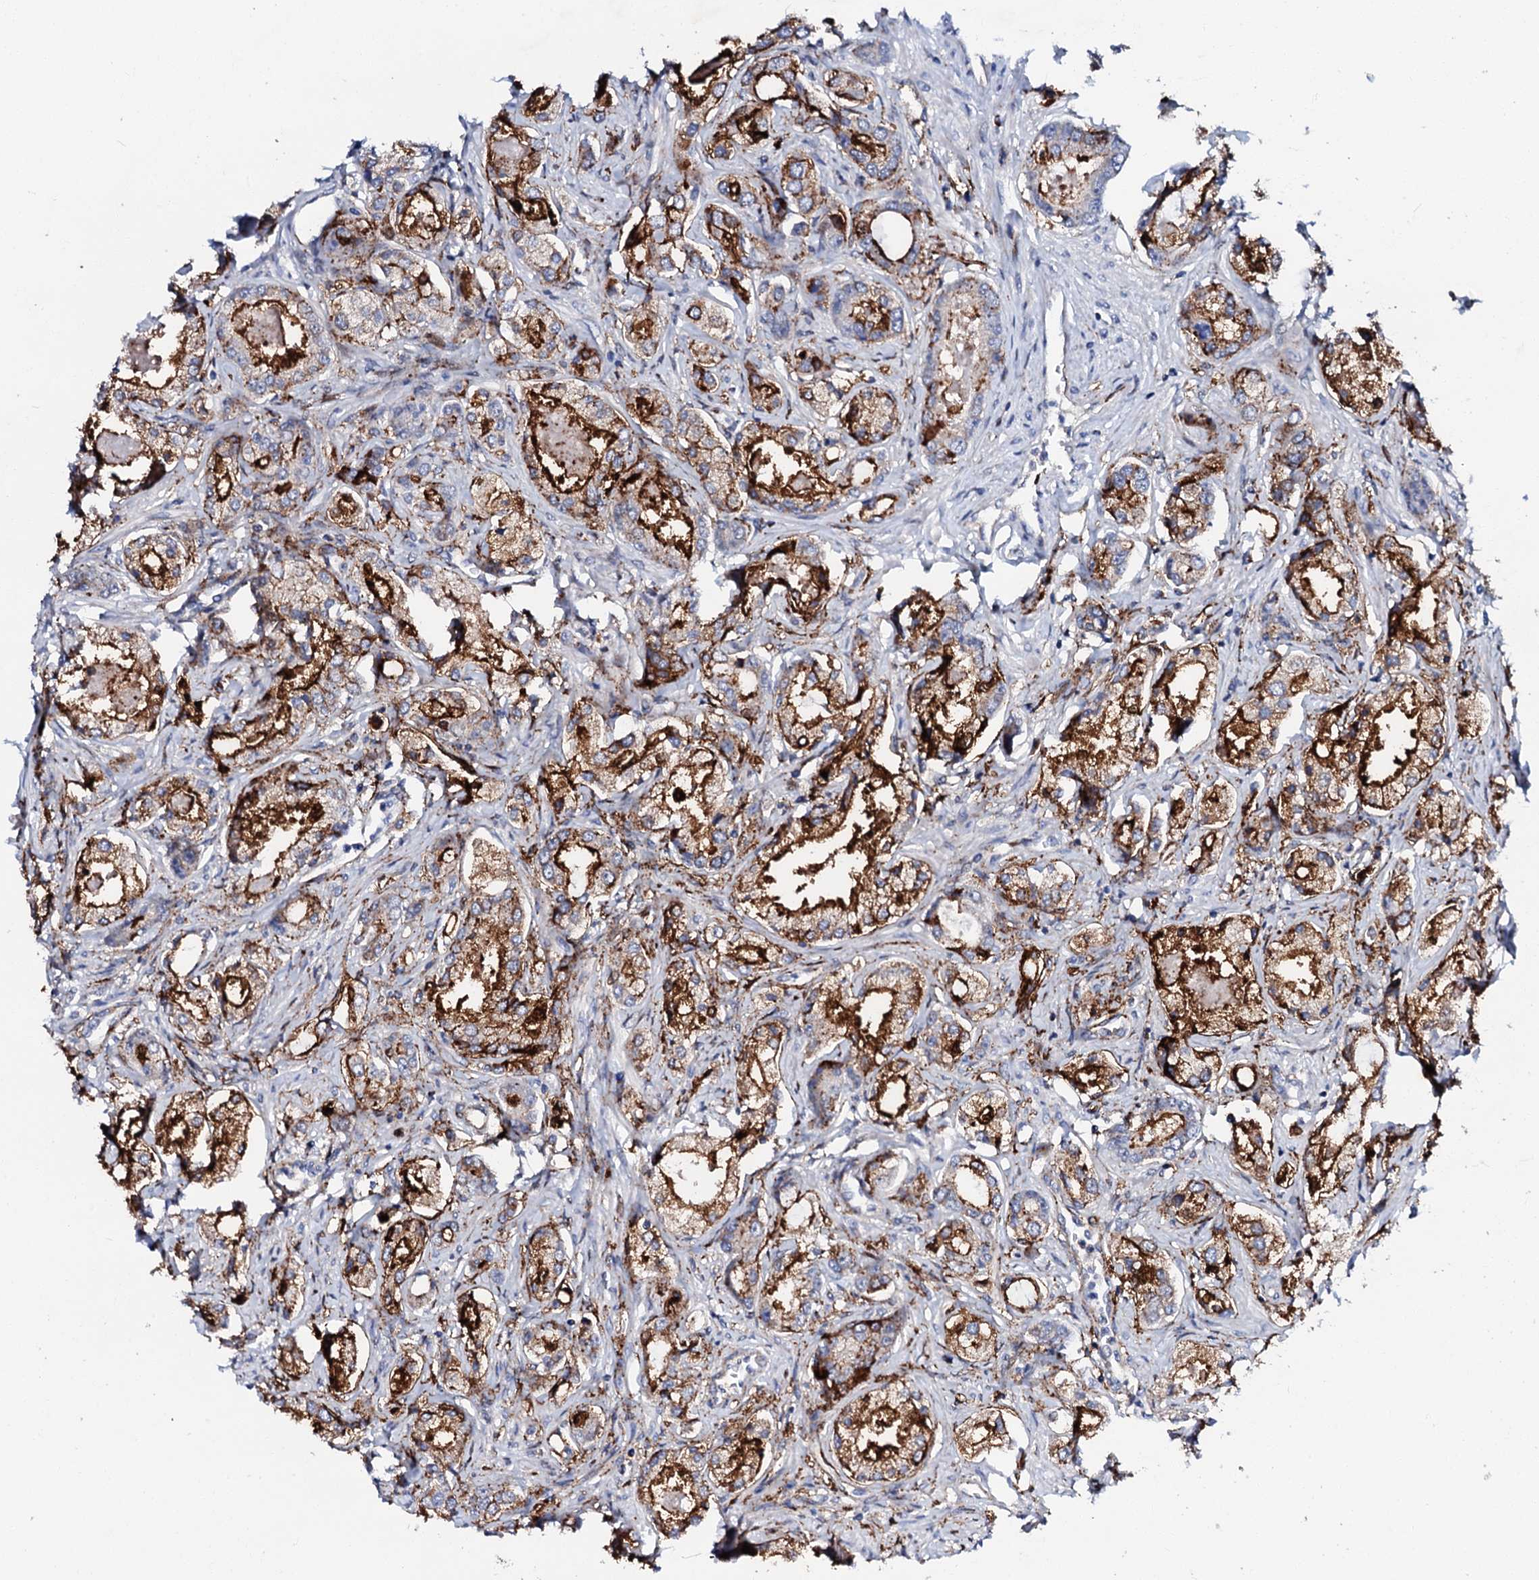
{"staining": {"intensity": "strong", "quantity": ">75%", "location": "cytoplasmic/membranous"}, "tissue": "prostate cancer", "cell_type": "Tumor cells", "image_type": "cancer", "snomed": [{"axis": "morphology", "description": "Adenocarcinoma, Low grade"}, {"axis": "topography", "description": "Prostate"}], "caption": "This micrograph displays prostate cancer stained with immunohistochemistry to label a protein in brown. The cytoplasmic/membranous of tumor cells show strong positivity for the protein. Nuclei are counter-stained blue.", "gene": "MED13L", "patient": {"sex": "male", "age": 68}}